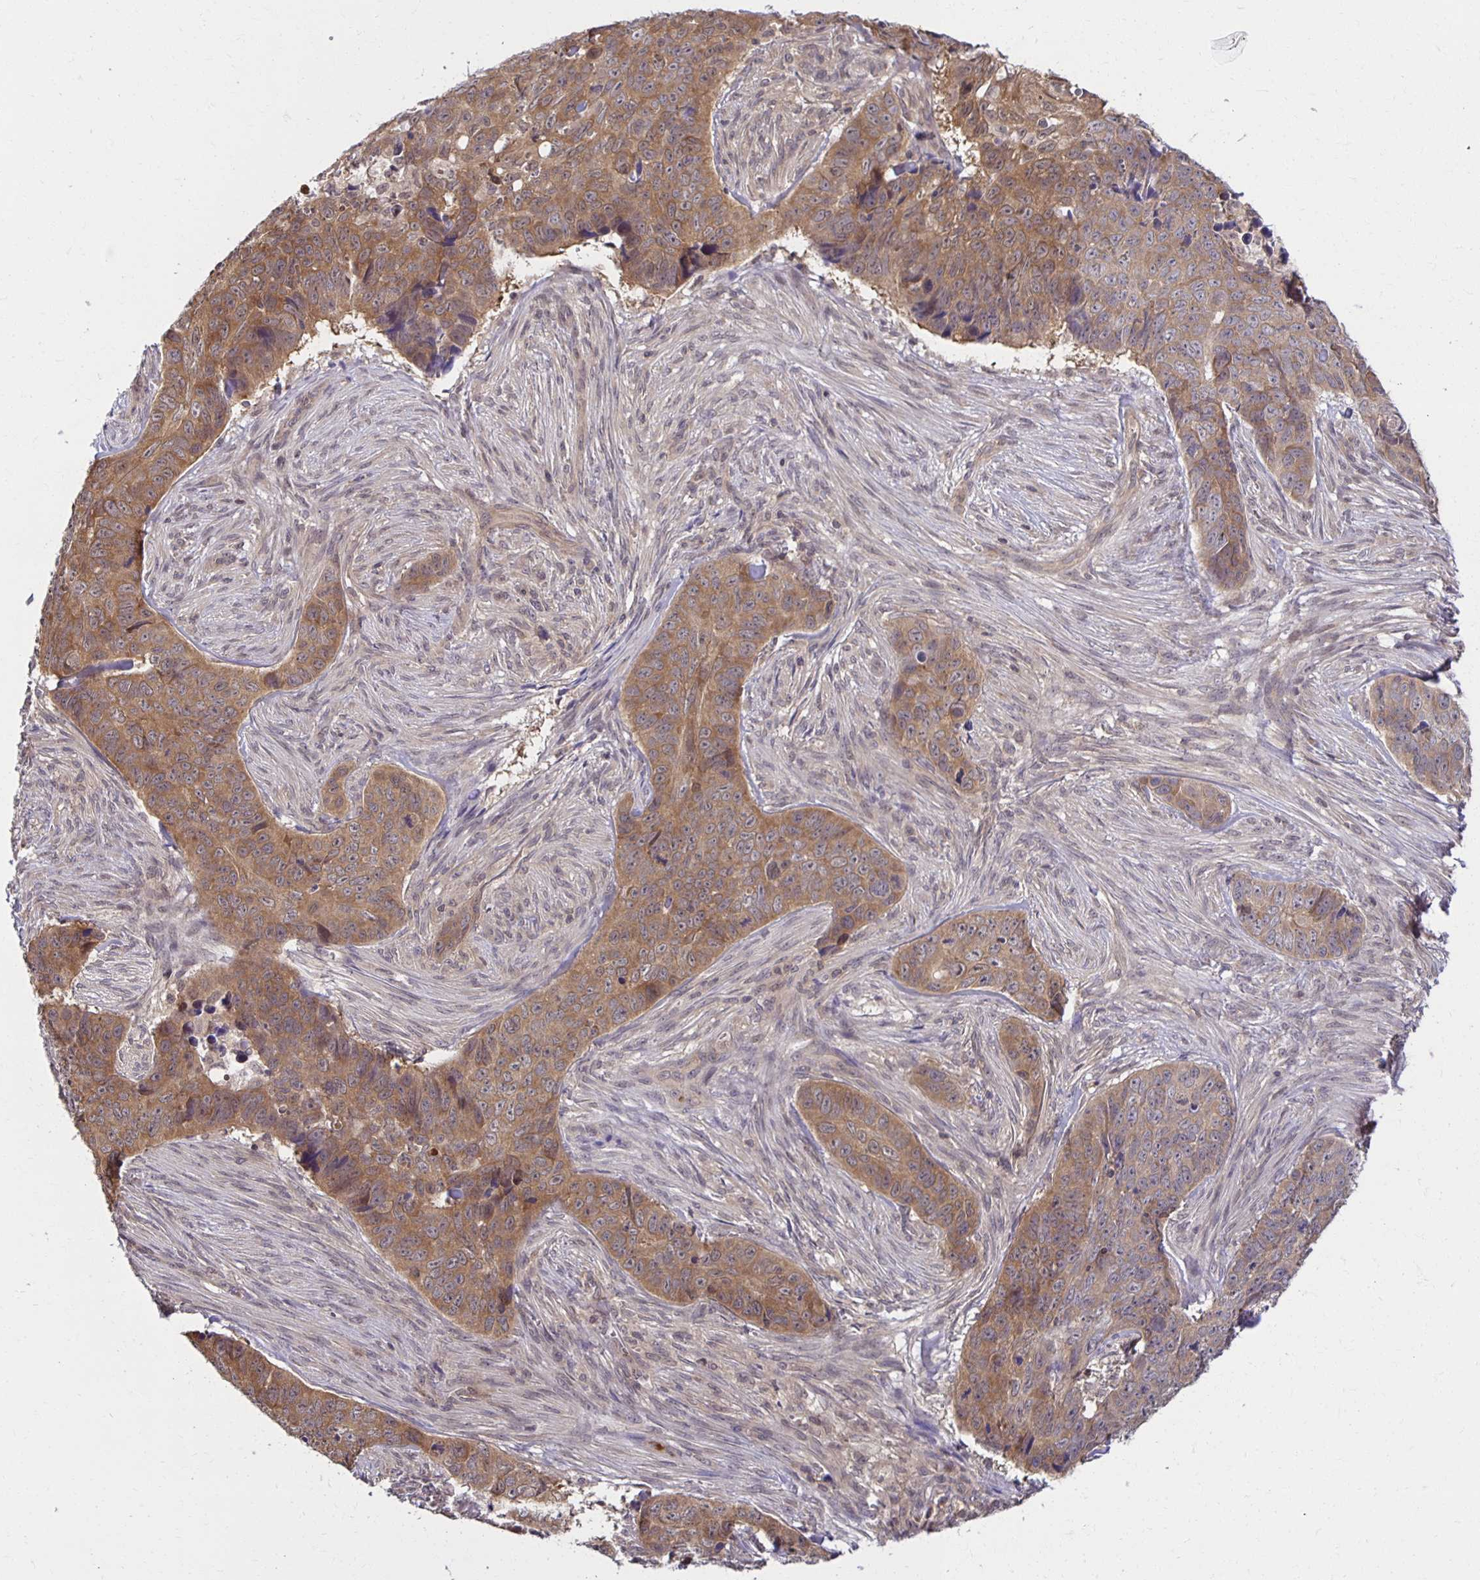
{"staining": {"intensity": "moderate", "quantity": ">75%", "location": "cytoplasmic/membranous"}, "tissue": "skin cancer", "cell_type": "Tumor cells", "image_type": "cancer", "snomed": [{"axis": "morphology", "description": "Basal cell carcinoma"}, {"axis": "topography", "description": "Skin"}], "caption": "Protein expression by IHC reveals moderate cytoplasmic/membranous expression in approximately >75% of tumor cells in basal cell carcinoma (skin).", "gene": "MIEN1", "patient": {"sex": "female", "age": 82}}